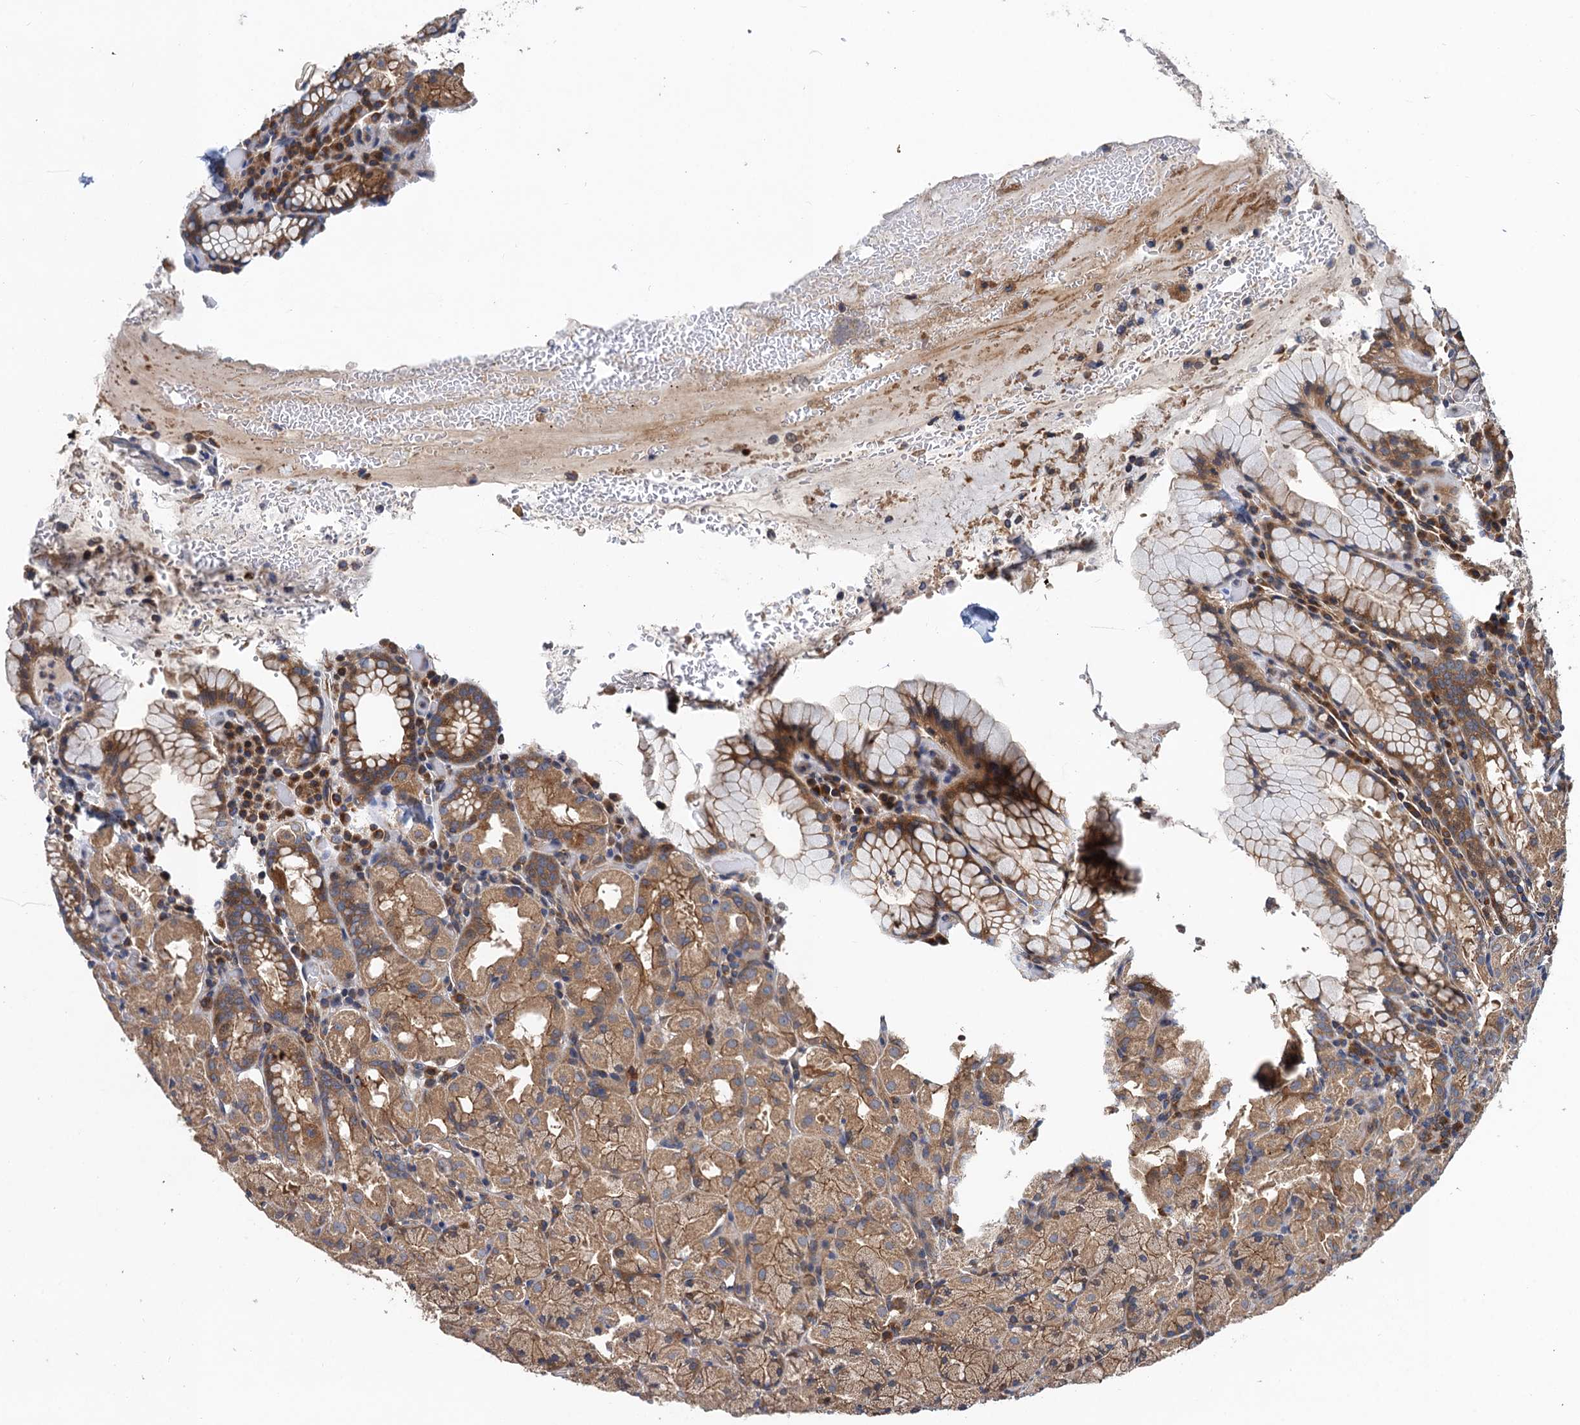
{"staining": {"intensity": "moderate", "quantity": ">75%", "location": "cytoplasmic/membranous"}, "tissue": "stomach", "cell_type": "Glandular cells", "image_type": "normal", "snomed": [{"axis": "morphology", "description": "Normal tissue, NOS"}, {"axis": "topography", "description": "Stomach, upper"}, {"axis": "topography", "description": "Stomach, lower"}], "caption": "This micrograph shows unremarkable stomach stained with immunohistochemistry to label a protein in brown. The cytoplasmic/membranous of glandular cells show moderate positivity for the protein. Nuclei are counter-stained blue.", "gene": "PJA2", "patient": {"sex": "male", "age": 80}}